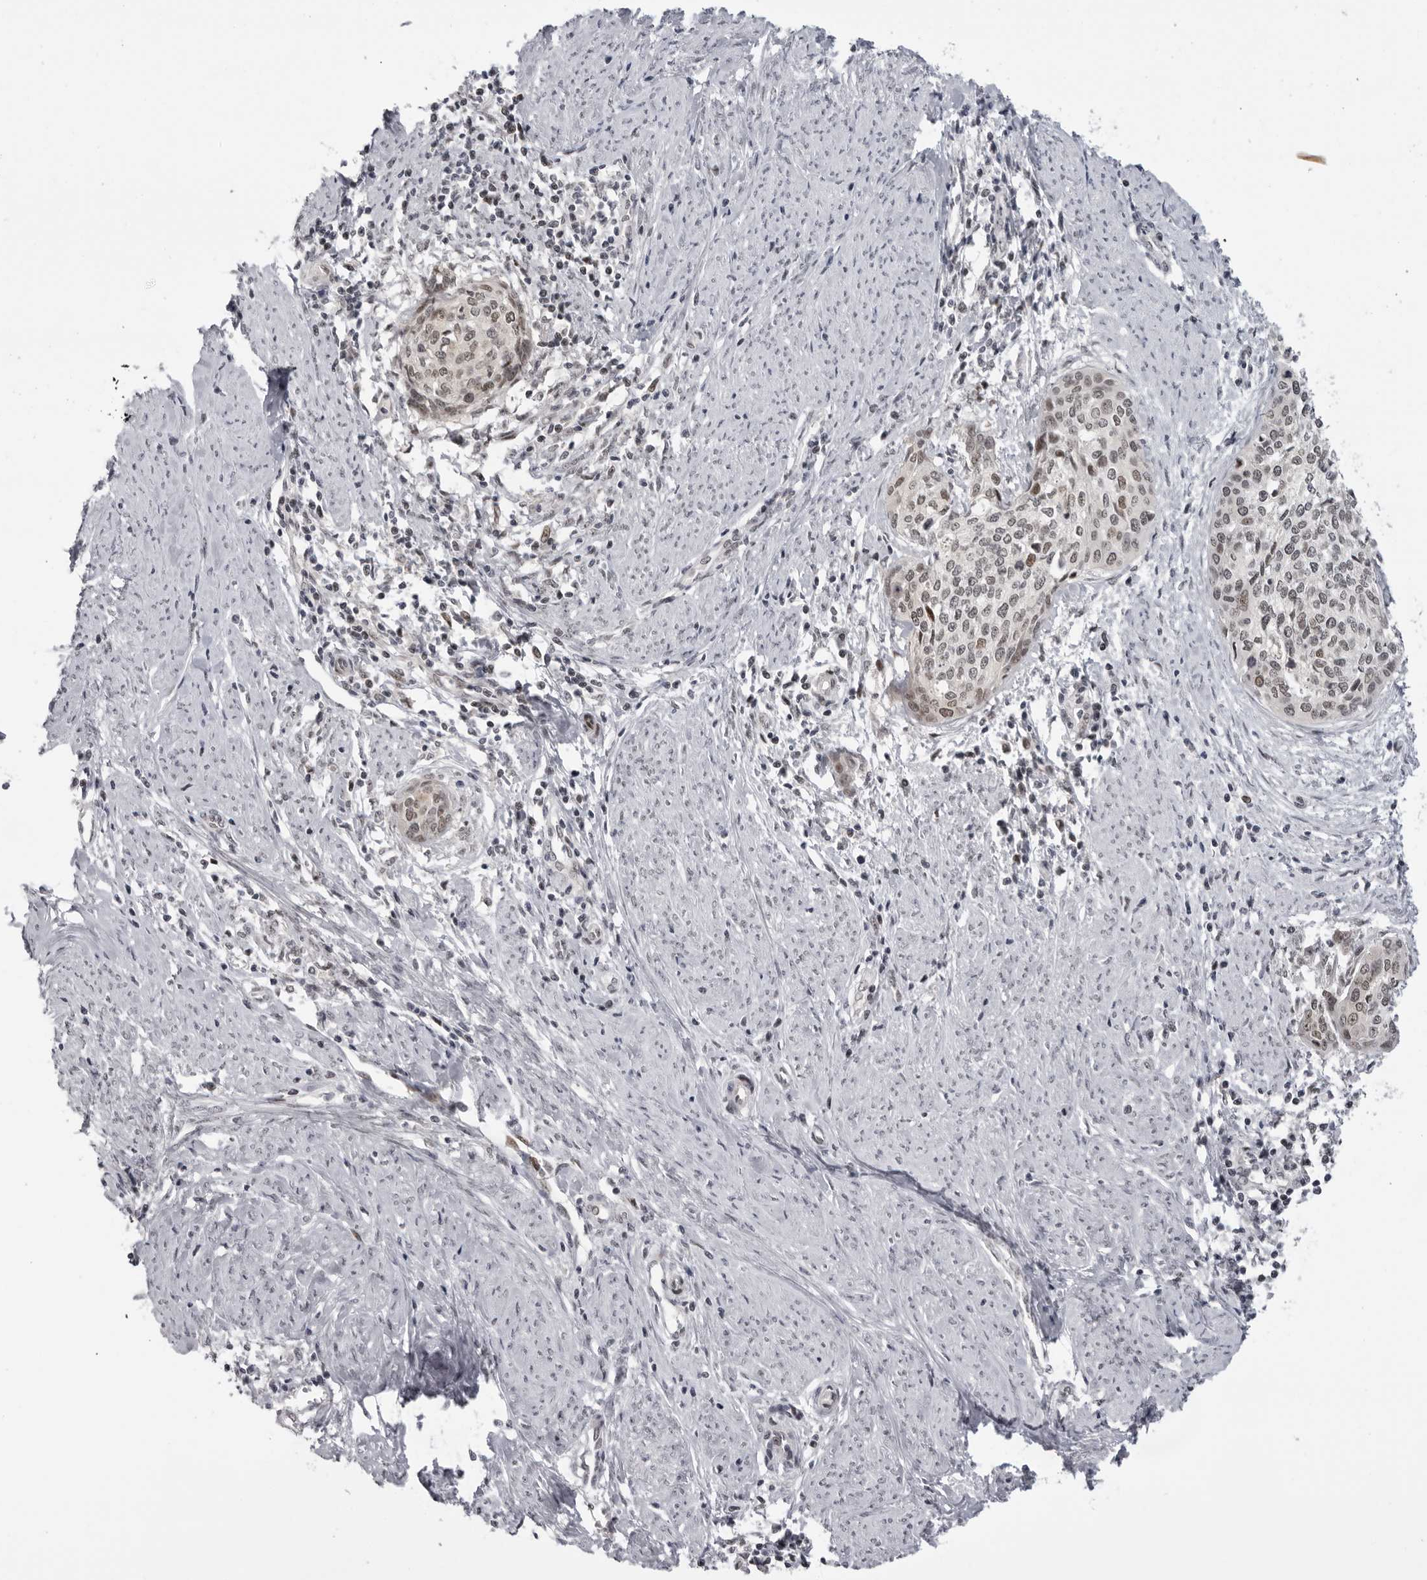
{"staining": {"intensity": "weak", "quantity": ">75%", "location": "nuclear"}, "tissue": "cervical cancer", "cell_type": "Tumor cells", "image_type": "cancer", "snomed": [{"axis": "morphology", "description": "Squamous cell carcinoma, NOS"}, {"axis": "topography", "description": "Cervix"}], "caption": "Cervical cancer stained for a protein shows weak nuclear positivity in tumor cells. (Stains: DAB in brown, nuclei in blue, Microscopy: brightfield microscopy at high magnification).", "gene": "ALPK2", "patient": {"sex": "female", "age": 37}}